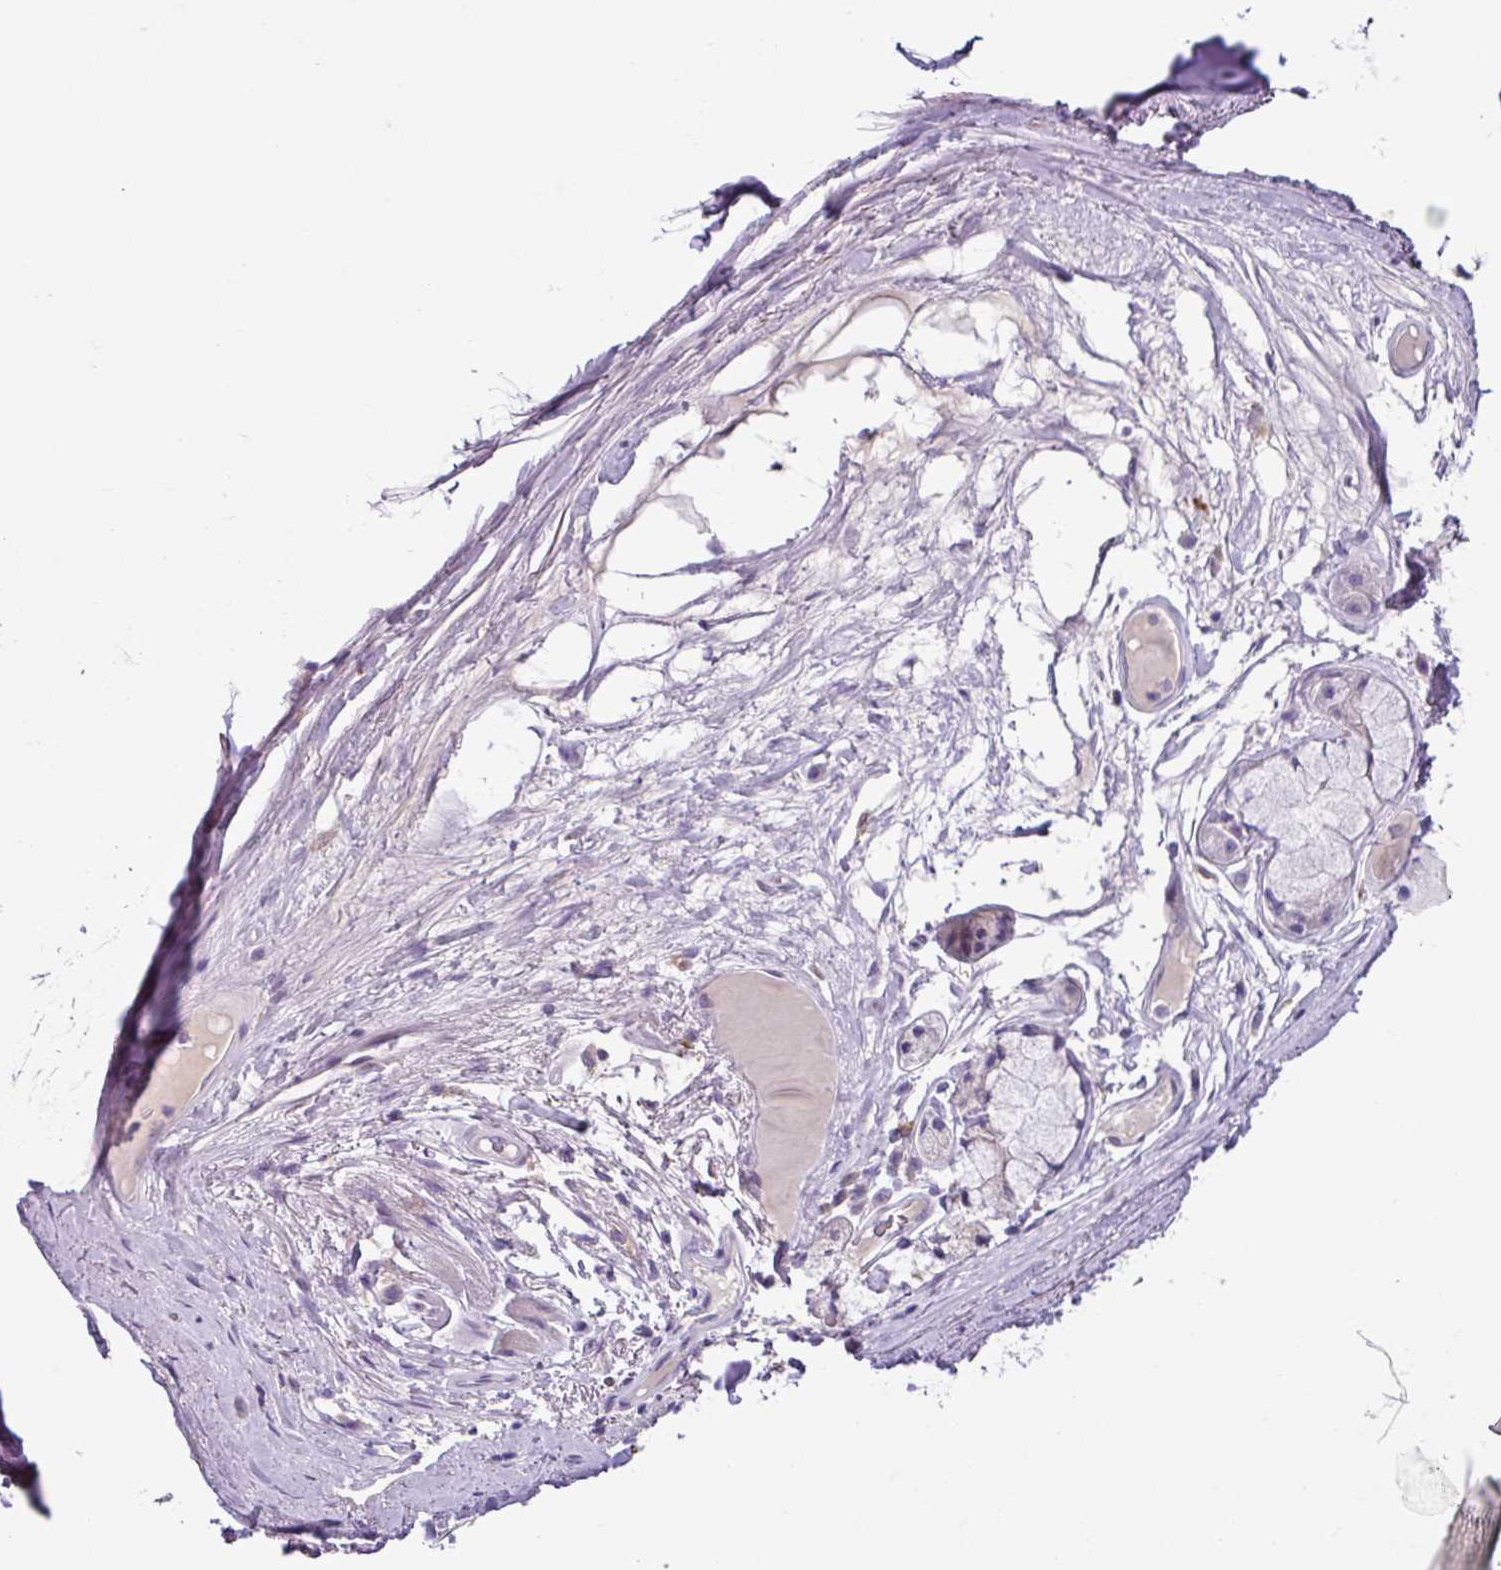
{"staining": {"intensity": "negative", "quantity": "none", "location": "none"}, "tissue": "adipose tissue", "cell_type": "Adipocytes", "image_type": "normal", "snomed": [{"axis": "morphology", "description": "Normal tissue, NOS"}, {"axis": "topography", "description": "Bronchus"}], "caption": "Benign adipose tissue was stained to show a protein in brown. There is no significant positivity in adipocytes. (Brightfield microscopy of DAB (3,3'-diaminobenzidine) immunohistochemistry at high magnification).", "gene": "C9orf24", "patient": {"sex": "male", "age": 70}}